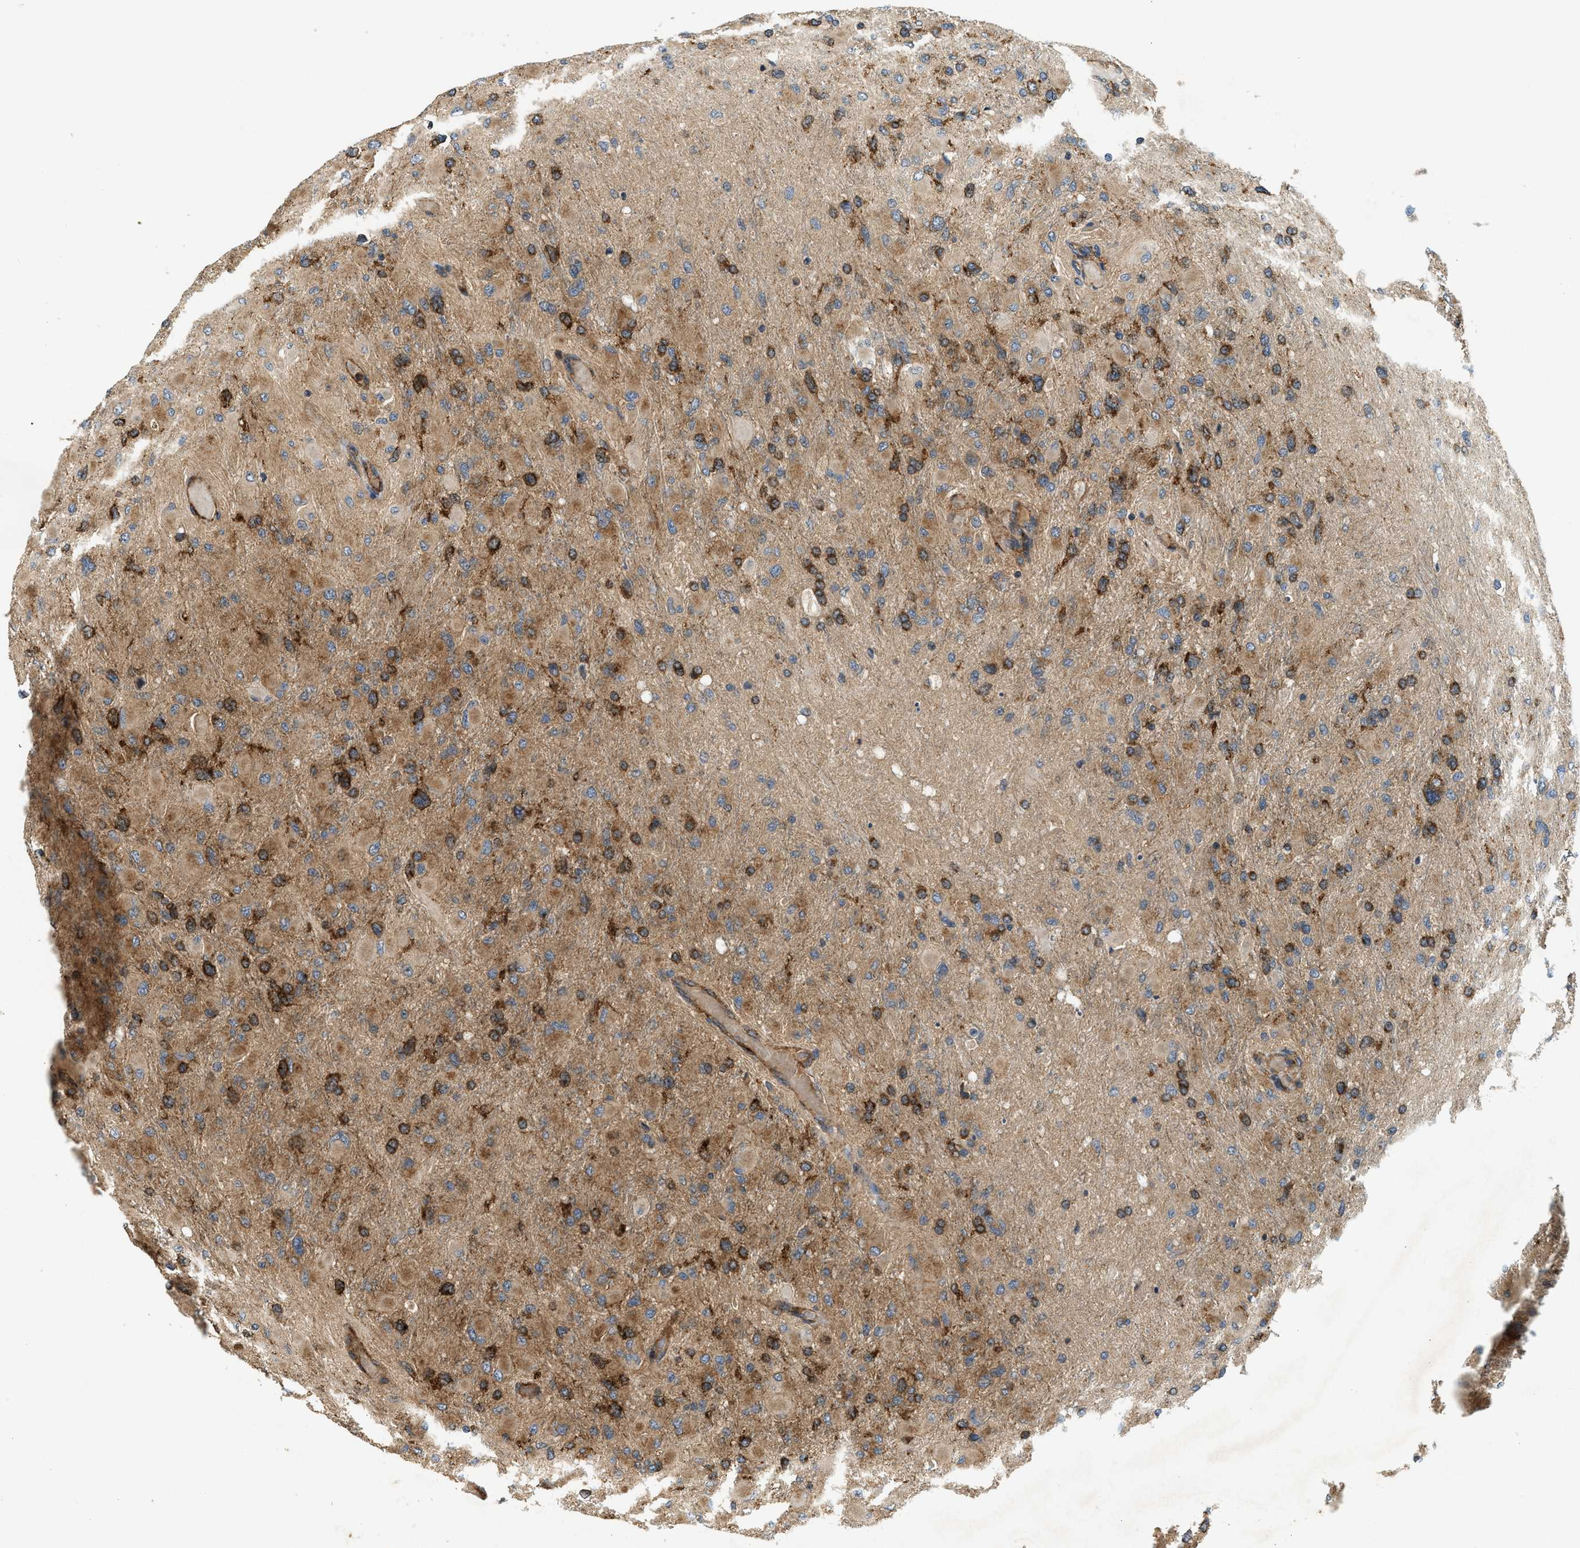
{"staining": {"intensity": "strong", "quantity": "25%-75%", "location": "cytoplasmic/membranous"}, "tissue": "glioma", "cell_type": "Tumor cells", "image_type": "cancer", "snomed": [{"axis": "morphology", "description": "Glioma, malignant, High grade"}, {"axis": "topography", "description": "Cerebral cortex"}], "caption": "Strong cytoplasmic/membranous staining is present in about 25%-75% of tumor cells in malignant high-grade glioma.", "gene": "HIP1", "patient": {"sex": "female", "age": 36}}